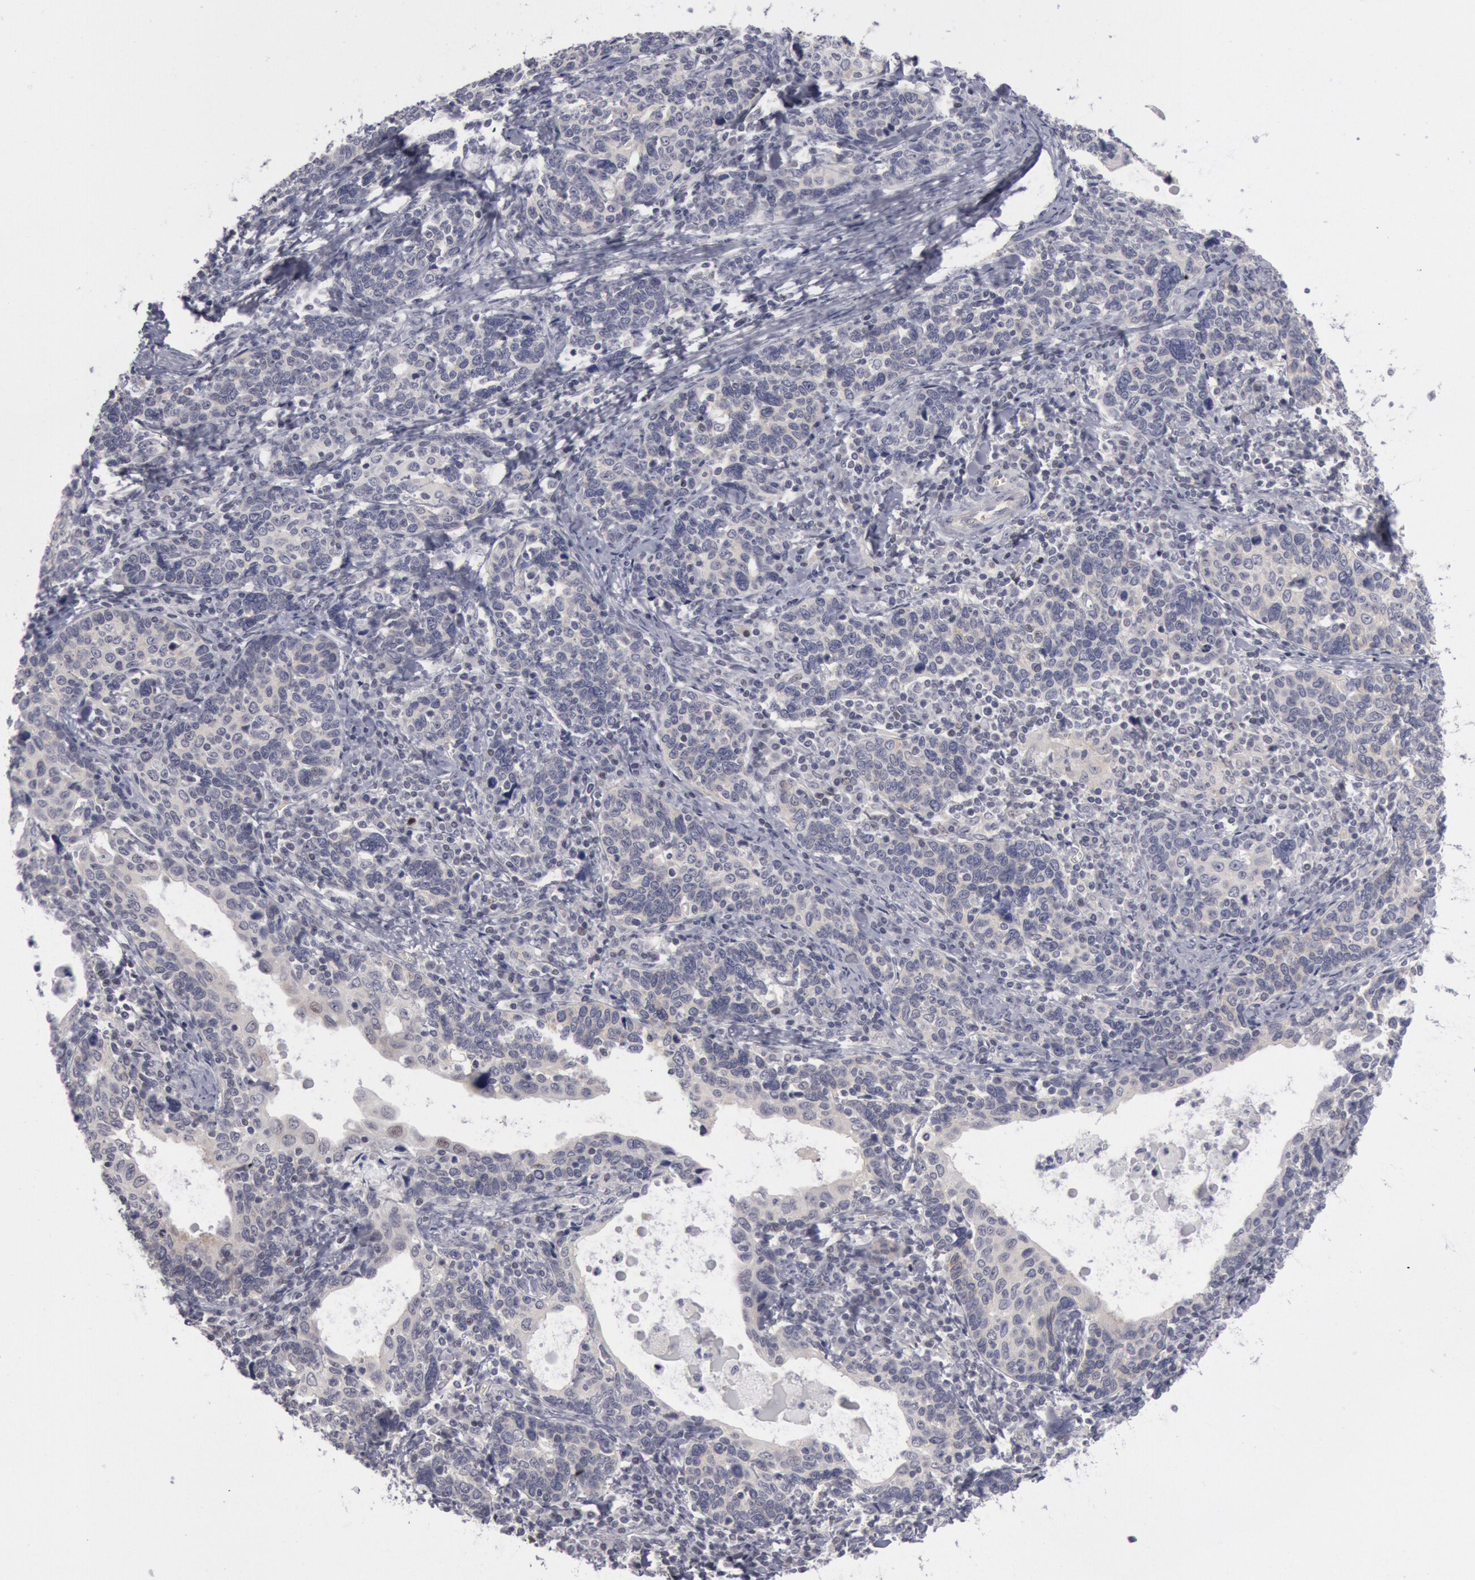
{"staining": {"intensity": "negative", "quantity": "none", "location": "none"}, "tissue": "cervical cancer", "cell_type": "Tumor cells", "image_type": "cancer", "snomed": [{"axis": "morphology", "description": "Squamous cell carcinoma, NOS"}, {"axis": "topography", "description": "Cervix"}], "caption": "An immunohistochemistry (IHC) photomicrograph of cervical cancer (squamous cell carcinoma) is shown. There is no staining in tumor cells of cervical cancer (squamous cell carcinoma). (DAB (3,3'-diaminobenzidine) immunohistochemistry (IHC) with hematoxylin counter stain).", "gene": "JOSD1", "patient": {"sex": "female", "age": 41}}